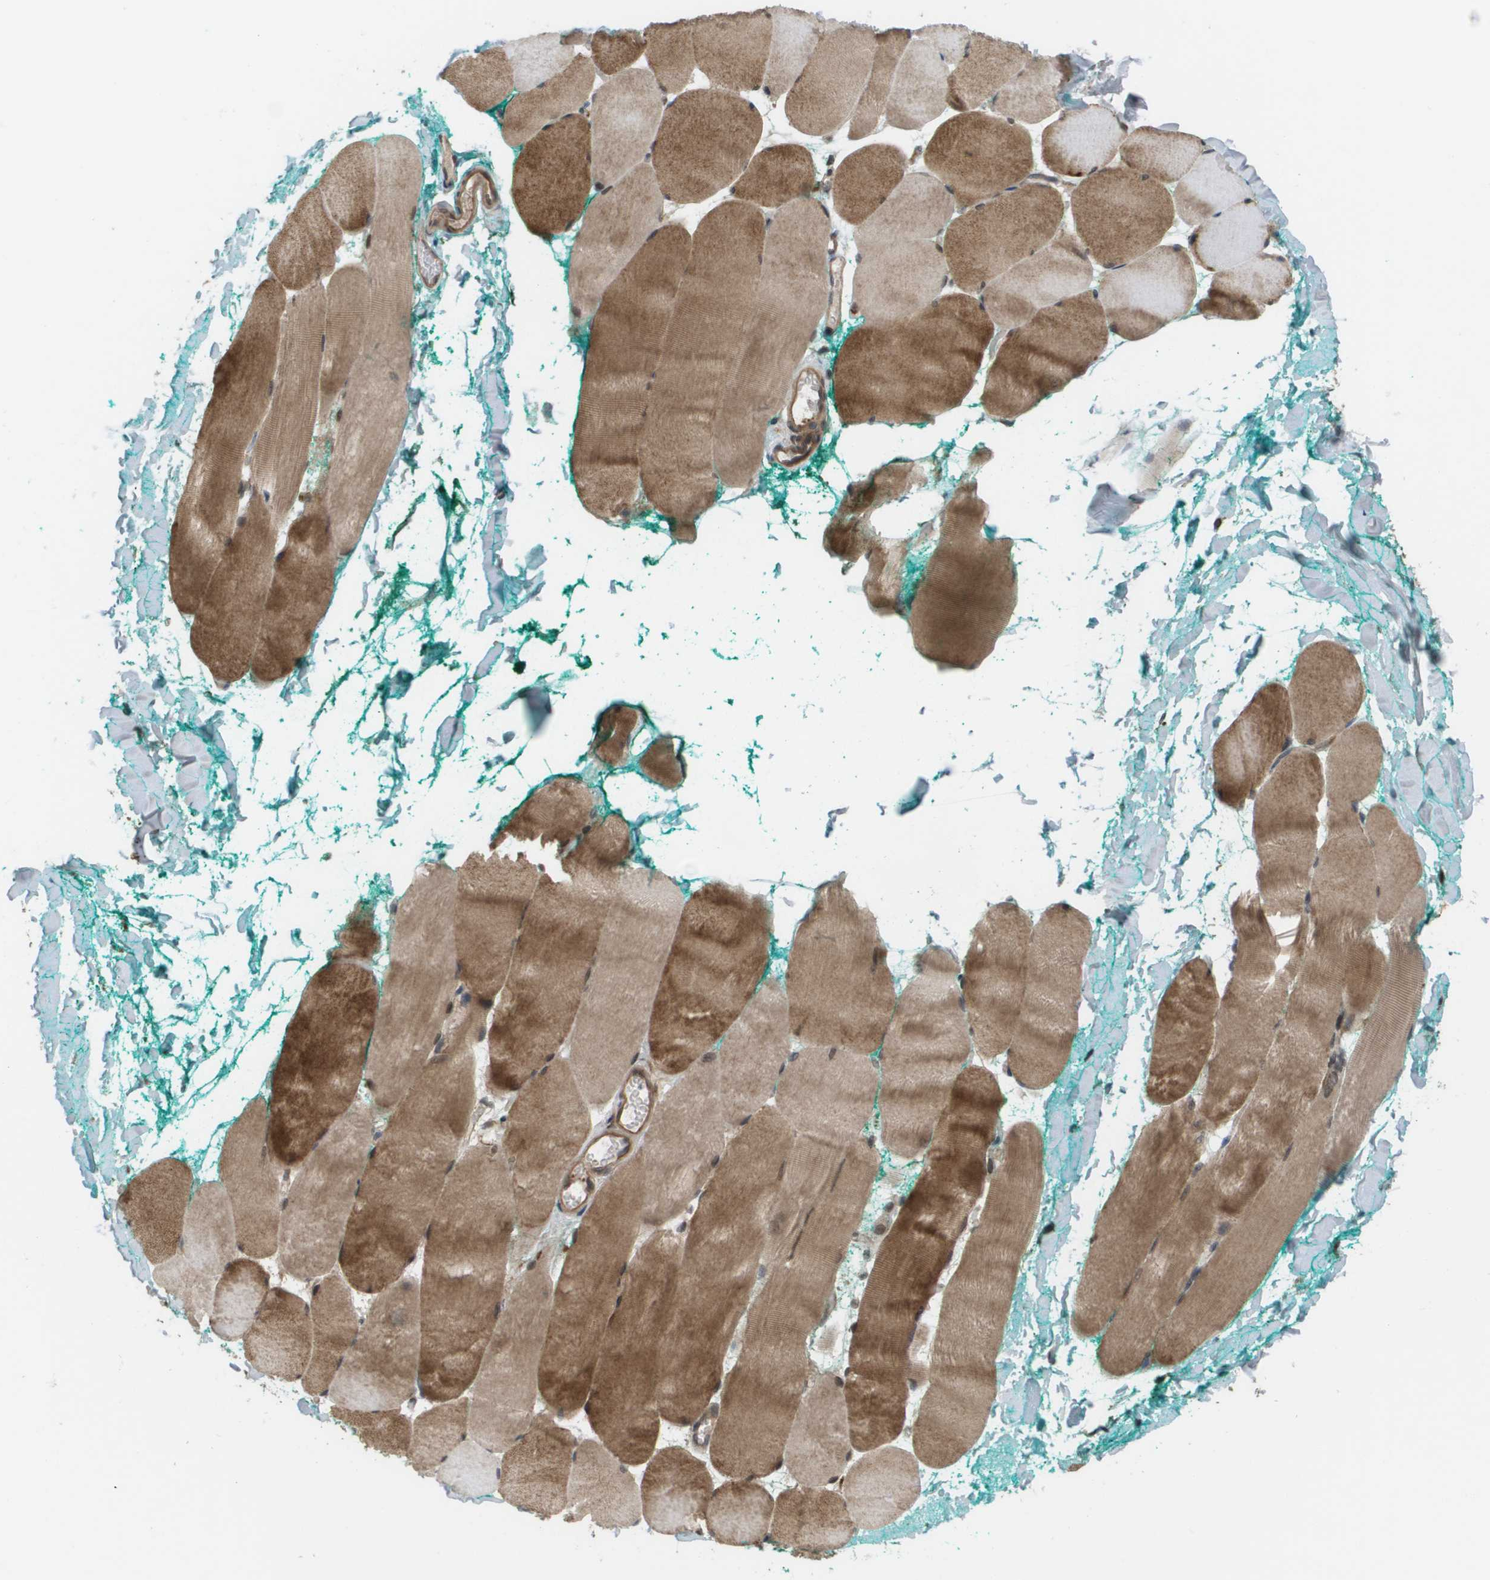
{"staining": {"intensity": "moderate", "quantity": ">75%", "location": "cytoplasmic/membranous"}, "tissue": "skeletal muscle", "cell_type": "Myocytes", "image_type": "normal", "snomed": [{"axis": "morphology", "description": "Normal tissue, NOS"}, {"axis": "morphology", "description": "Squamous cell carcinoma, NOS"}, {"axis": "topography", "description": "Skeletal muscle"}], "caption": "Immunohistochemical staining of benign human skeletal muscle shows medium levels of moderate cytoplasmic/membranous staining in about >75% of myocytes.", "gene": "CTPS2", "patient": {"sex": "male", "age": 51}}